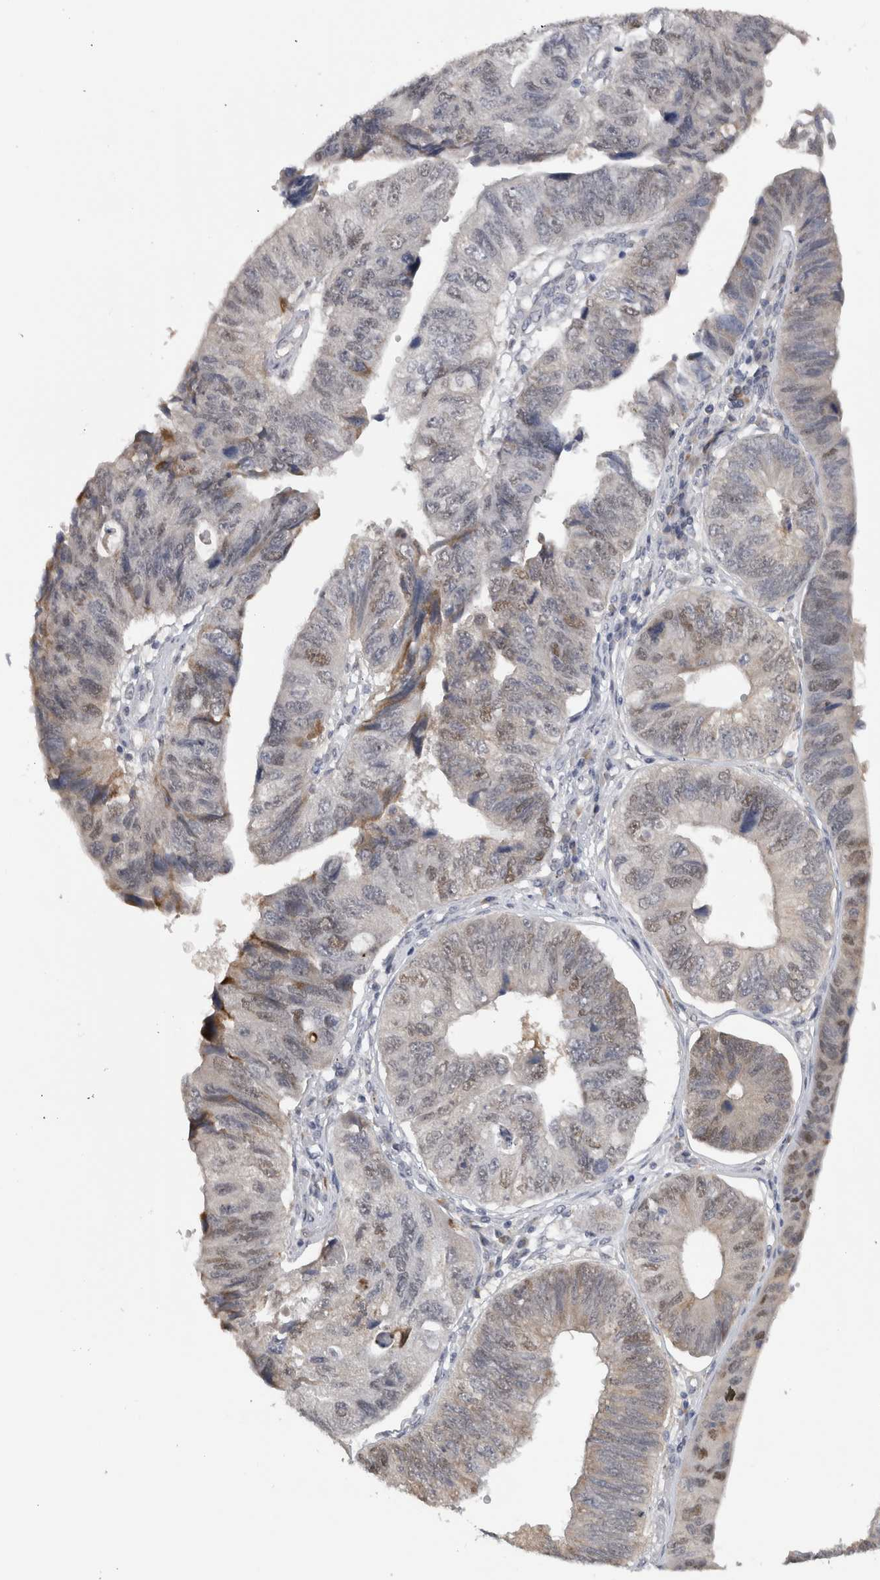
{"staining": {"intensity": "moderate", "quantity": "<25%", "location": "cytoplasmic/membranous,nuclear"}, "tissue": "stomach cancer", "cell_type": "Tumor cells", "image_type": "cancer", "snomed": [{"axis": "morphology", "description": "Adenocarcinoma, NOS"}, {"axis": "topography", "description": "Stomach"}], "caption": "Tumor cells exhibit low levels of moderate cytoplasmic/membranous and nuclear staining in about <25% of cells in stomach cancer (adenocarcinoma). Nuclei are stained in blue.", "gene": "DYRK2", "patient": {"sex": "male", "age": 59}}